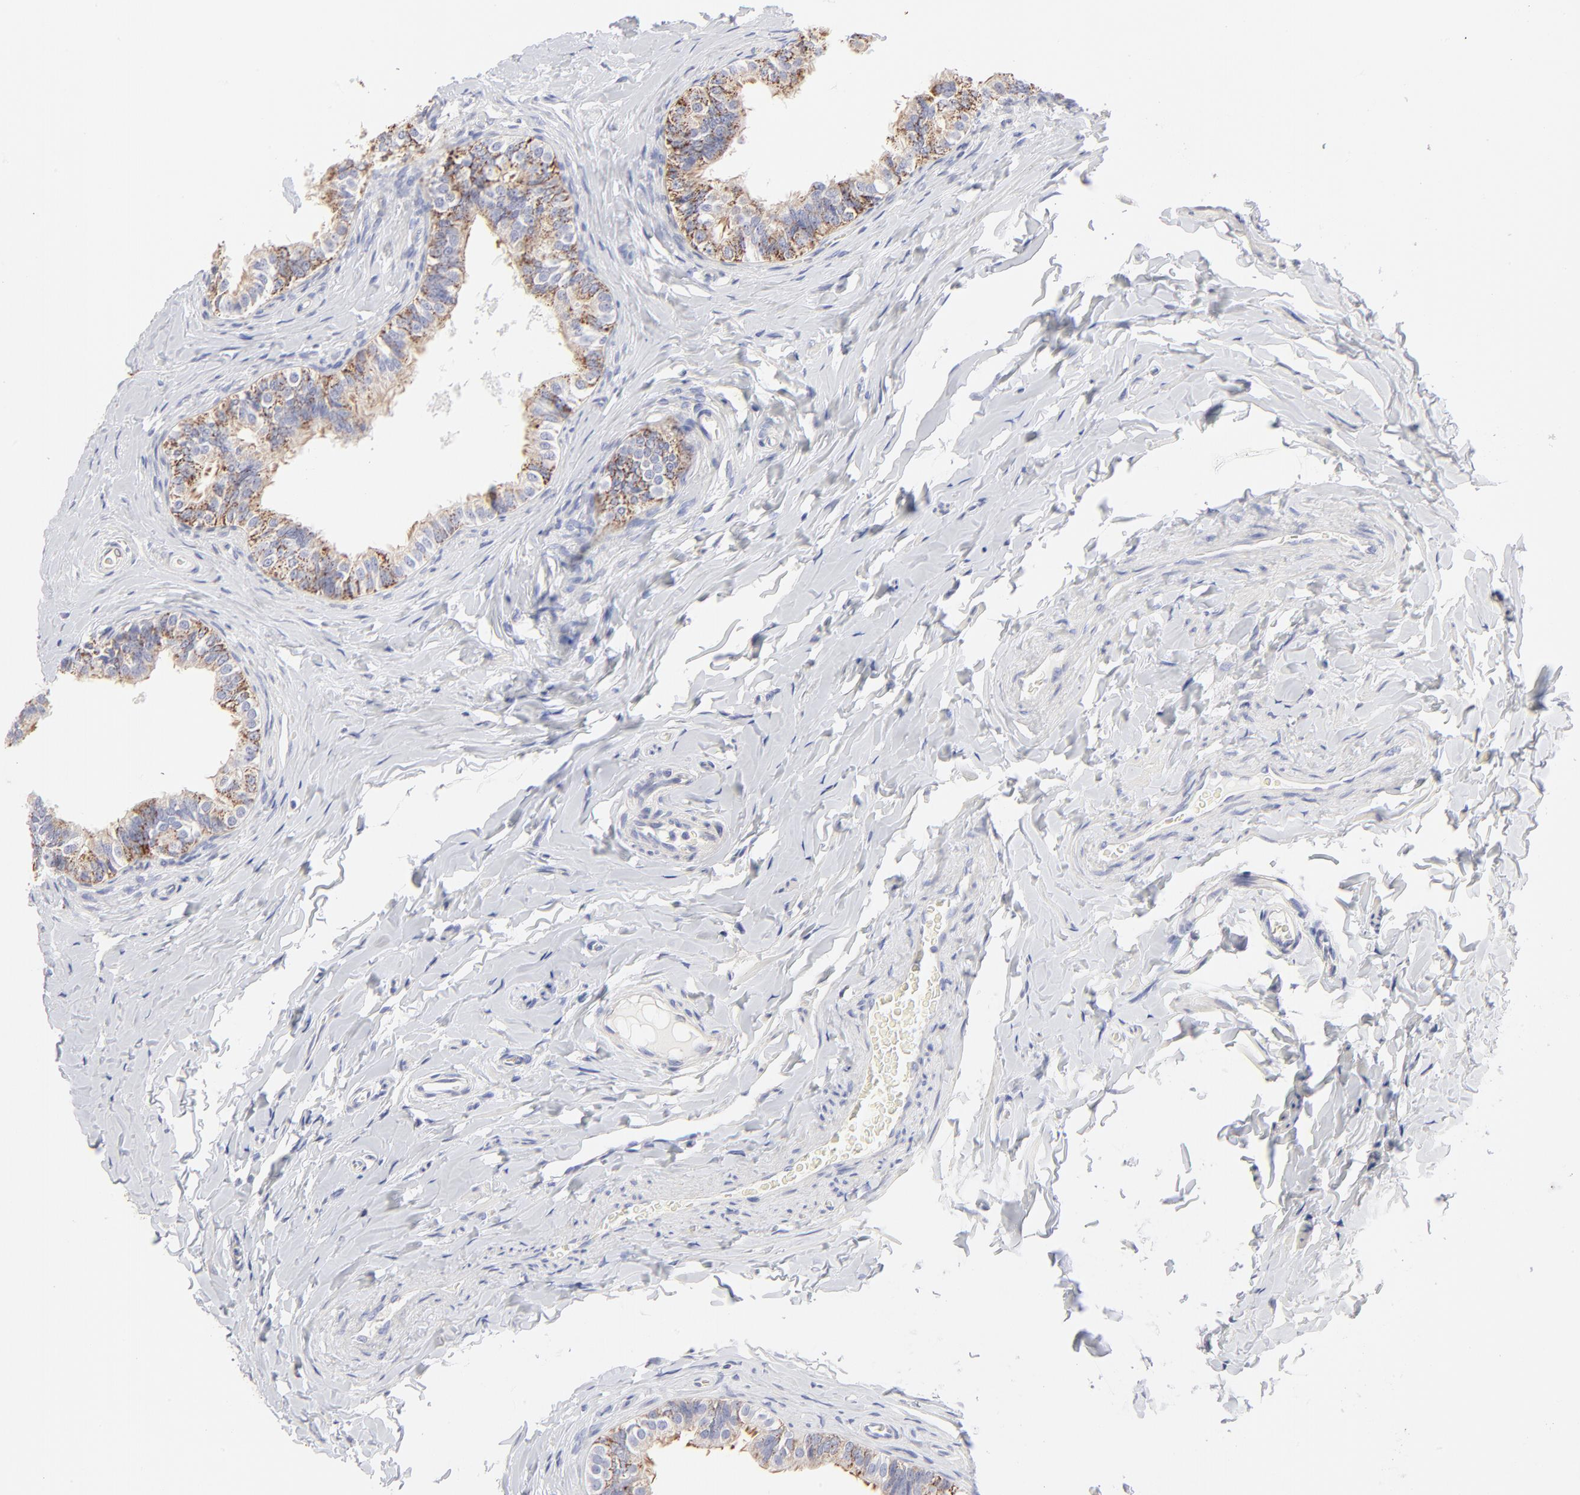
{"staining": {"intensity": "weak", "quantity": ">75%", "location": "cytoplasmic/membranous"}, "tissue": "epididymis", "cell_type": "Glandular cells", "image_type": "normal", "snomed": [{"axis": "morphology", "description": "Normal tissue, NOS"}, {"axis": "topography", "description": "Soft tissue"}, {"axis": "topography", "description": "Epididymis"}], "caption": "About >75% of glandular cells in benign human epididymis reveal weak cytoplasmic/membranous protein expression as visualized by brown immunohistochemical staining.", "gene": "TST", "patient": {"sex": "male", "age": 26}}